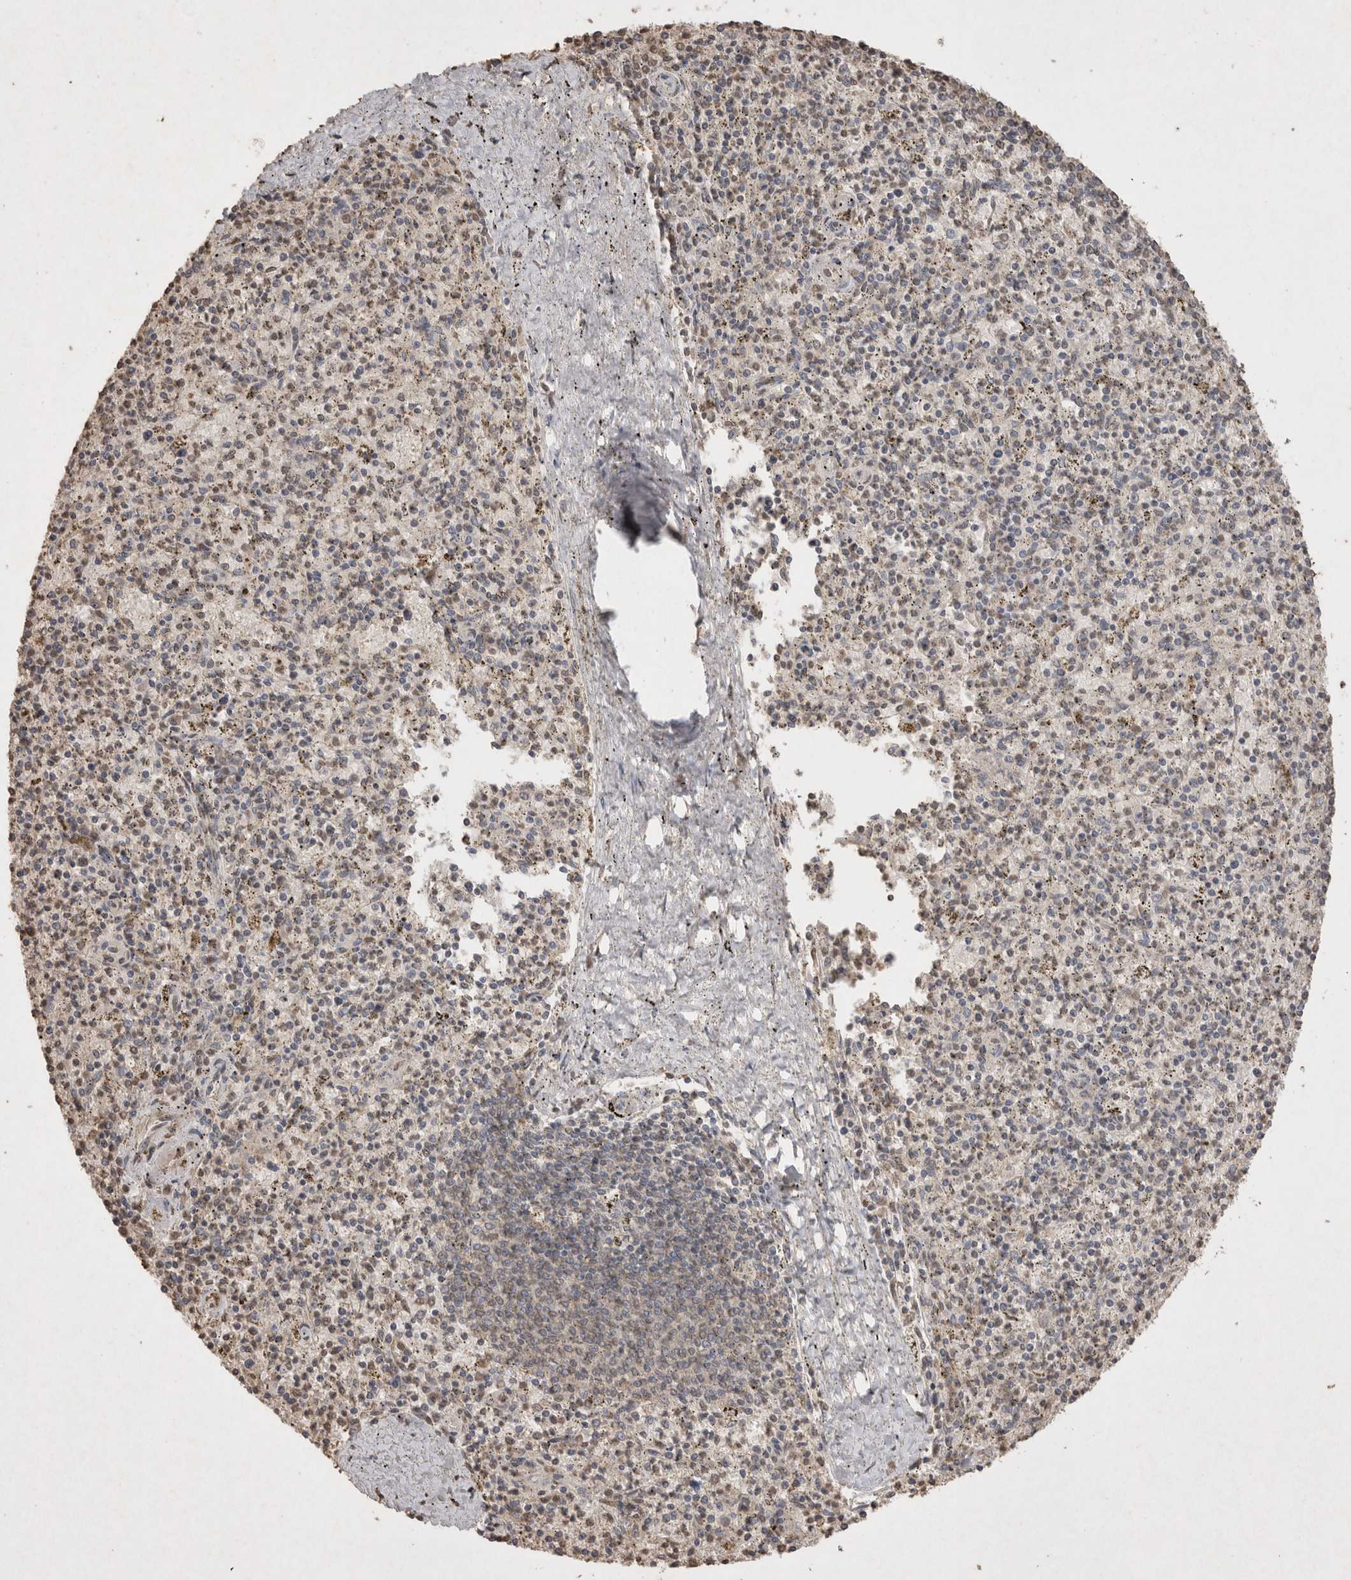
{"staining": {"intensity": "weak", "quantity": "<25%", "location": "nuclear"}, "tissue": "spleen", "cell_type": "Cells in red pulp", "image_type": "normal", "snomed": [{"axis": "morphology", "description": "Normal tissue, NOS"}, {"axis": "topography", "description": "Spleen"}], "caption": "The IHC histopathology image has no significant positivity in cells in red pulp of spleen. Brightfield microscopy of immunohistochemistry stained with DAB (brown) and hematoxylin (blue), captured at high magnification.", "gene": "MLX", "patient": {"sex": "male", "age": 72}}